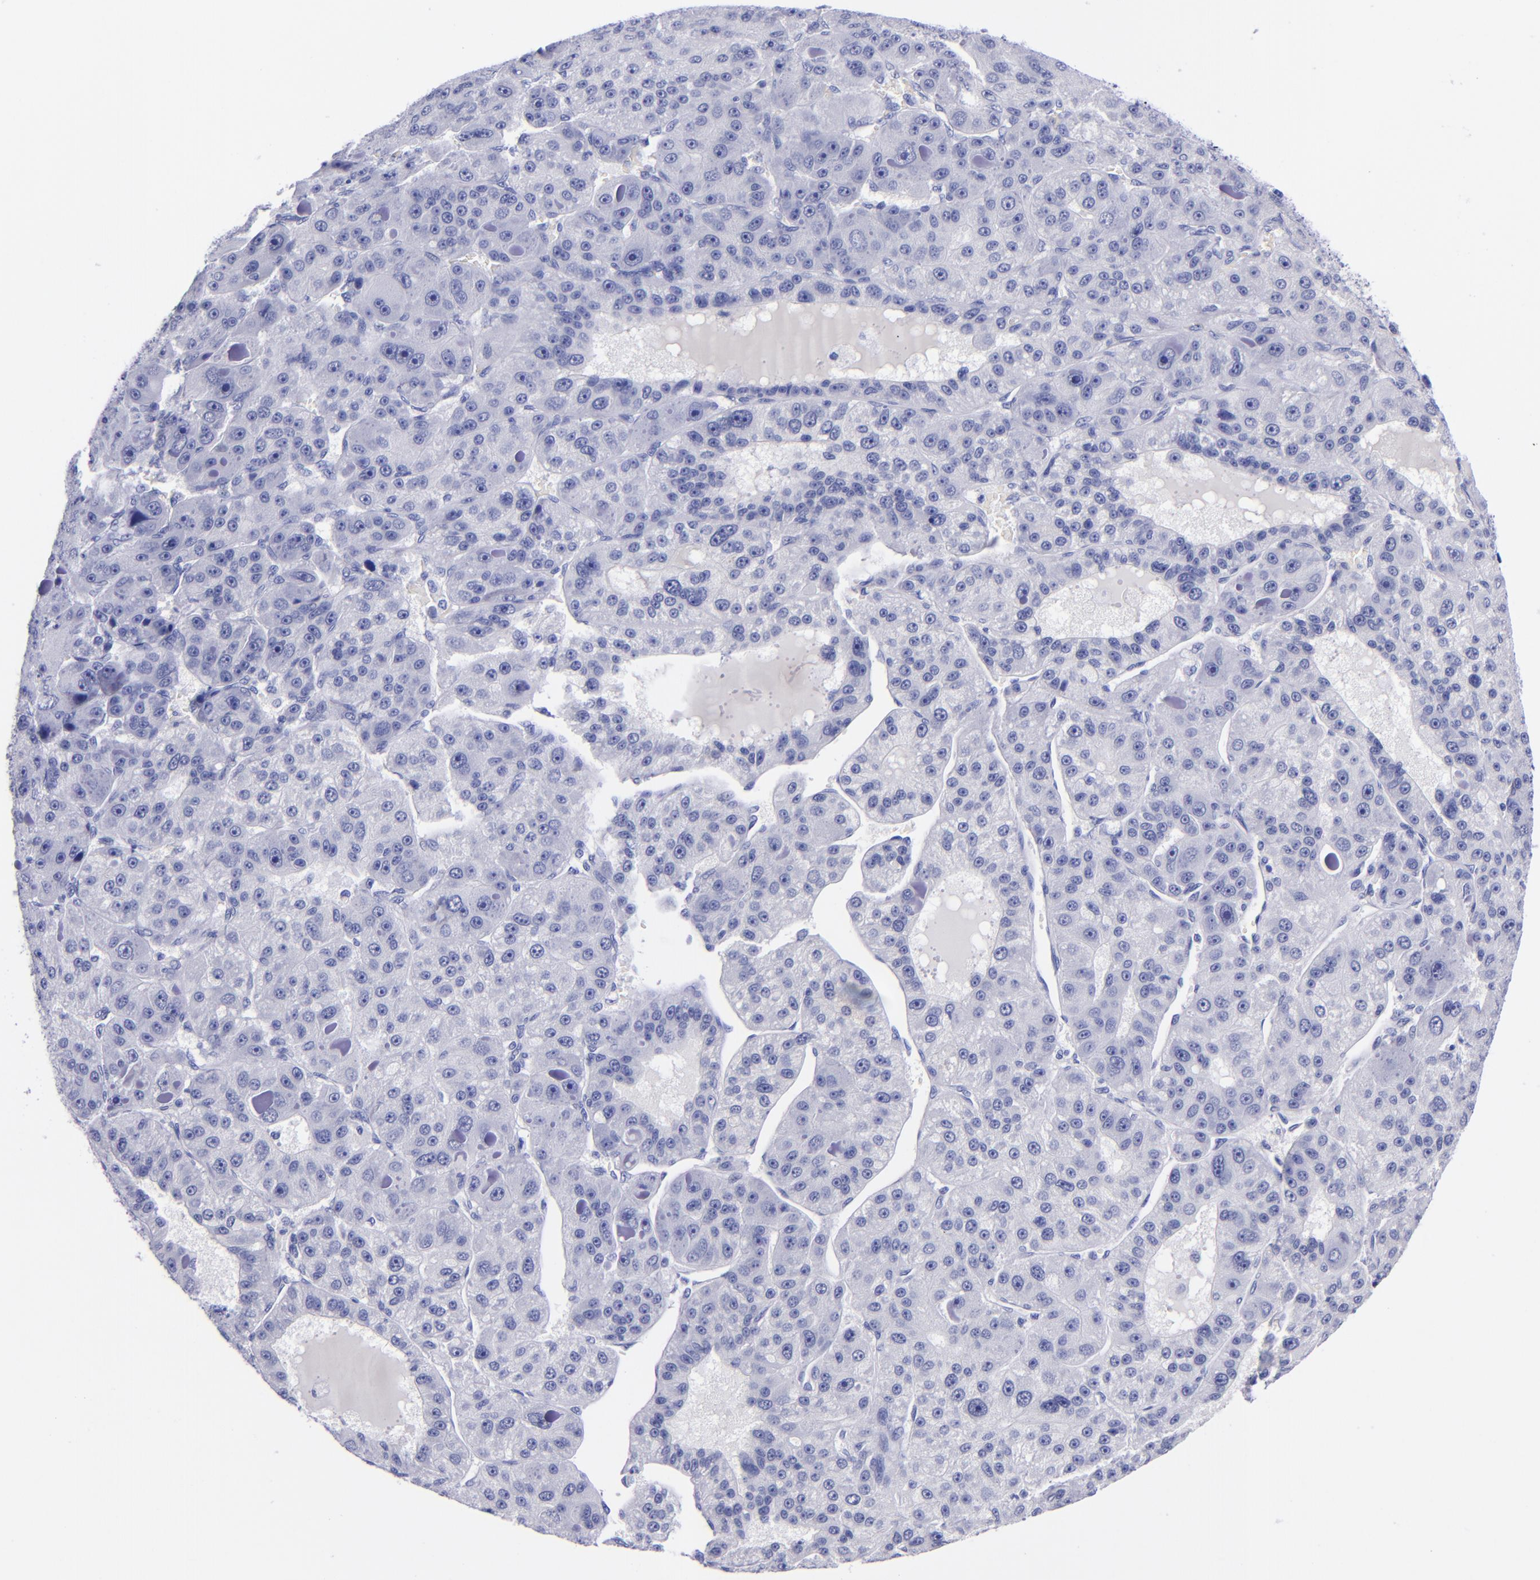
{"staining": {"intensity": "negative", "quantity": "none", "location": "none"}, "tissue": "liver cancer", "cell_type": "Tumor cells", "image_type": "cancer", "snomed": [{"axis": "morphology", "description": "Carcinoma, Hepatocellular, NOS"}, {"axis": "topography", "description": "Liver"}], "caption": "The immunohistochemistry micrograph has no significant positivity in tumor cells of hepatocellular carcinoma (liver) tissue.", "gene": "SV2A", "patient": {"sex": "male", "age": 76}}